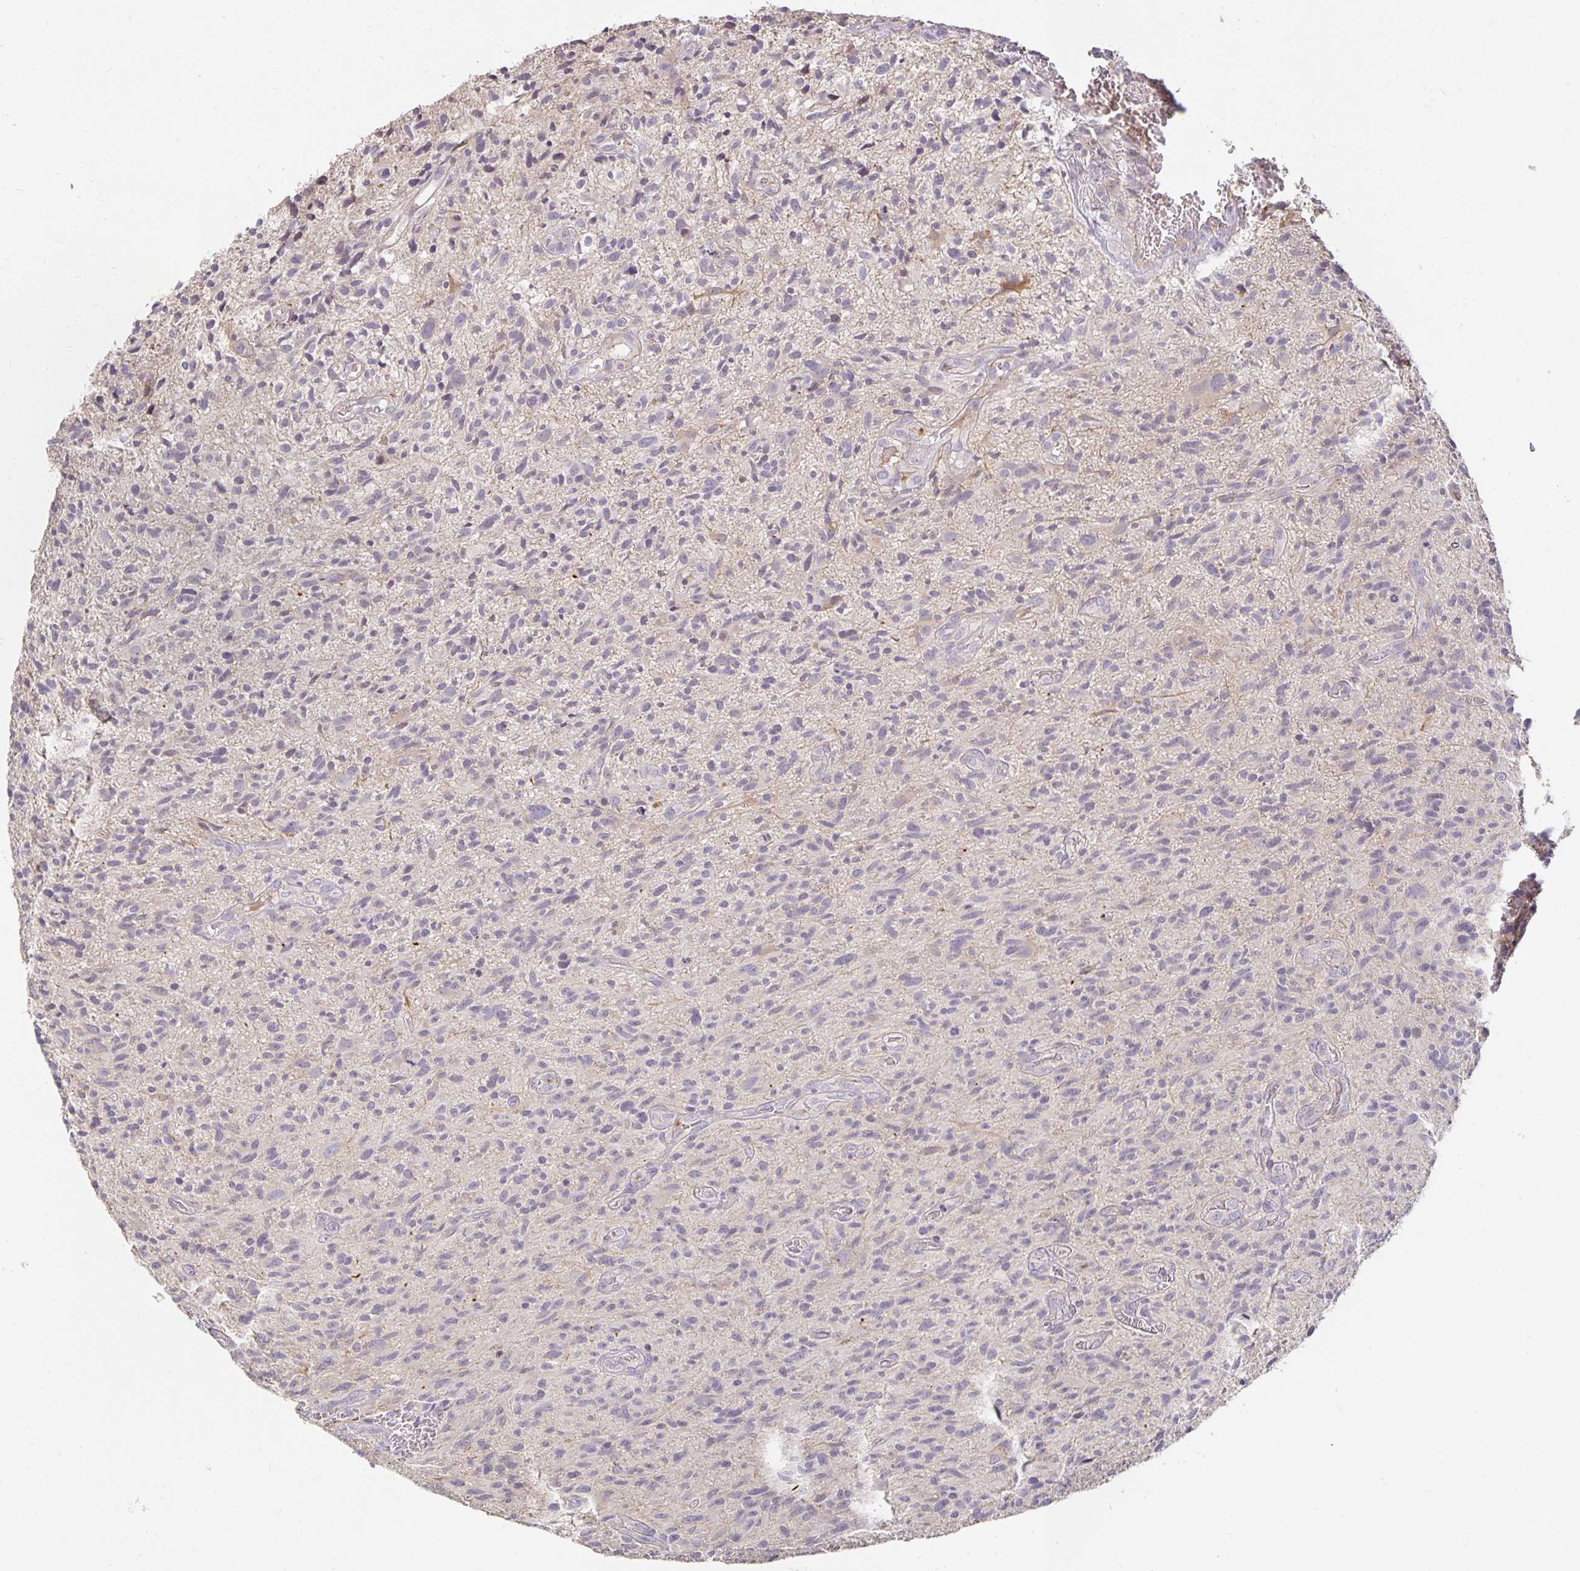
{"staining": {"intensity": "negative", "quantity": "none", "location": "none"}, "tissue": "glioma", "cell_type": "Tumor cells", "image_type": "cancer", "snomed": [{"axis": "morphology", "description": "Glioma, malignant, High grade"}, {"axis": "topography", "description": "Brain"}], "caption": "A high-resolution image shows immunohistochemistry staining of malignant high-grade glioma, which reveals no significant staining in tumor cells.", "gene": "CST6", "patient": {"sex": "male", "age": 75}}